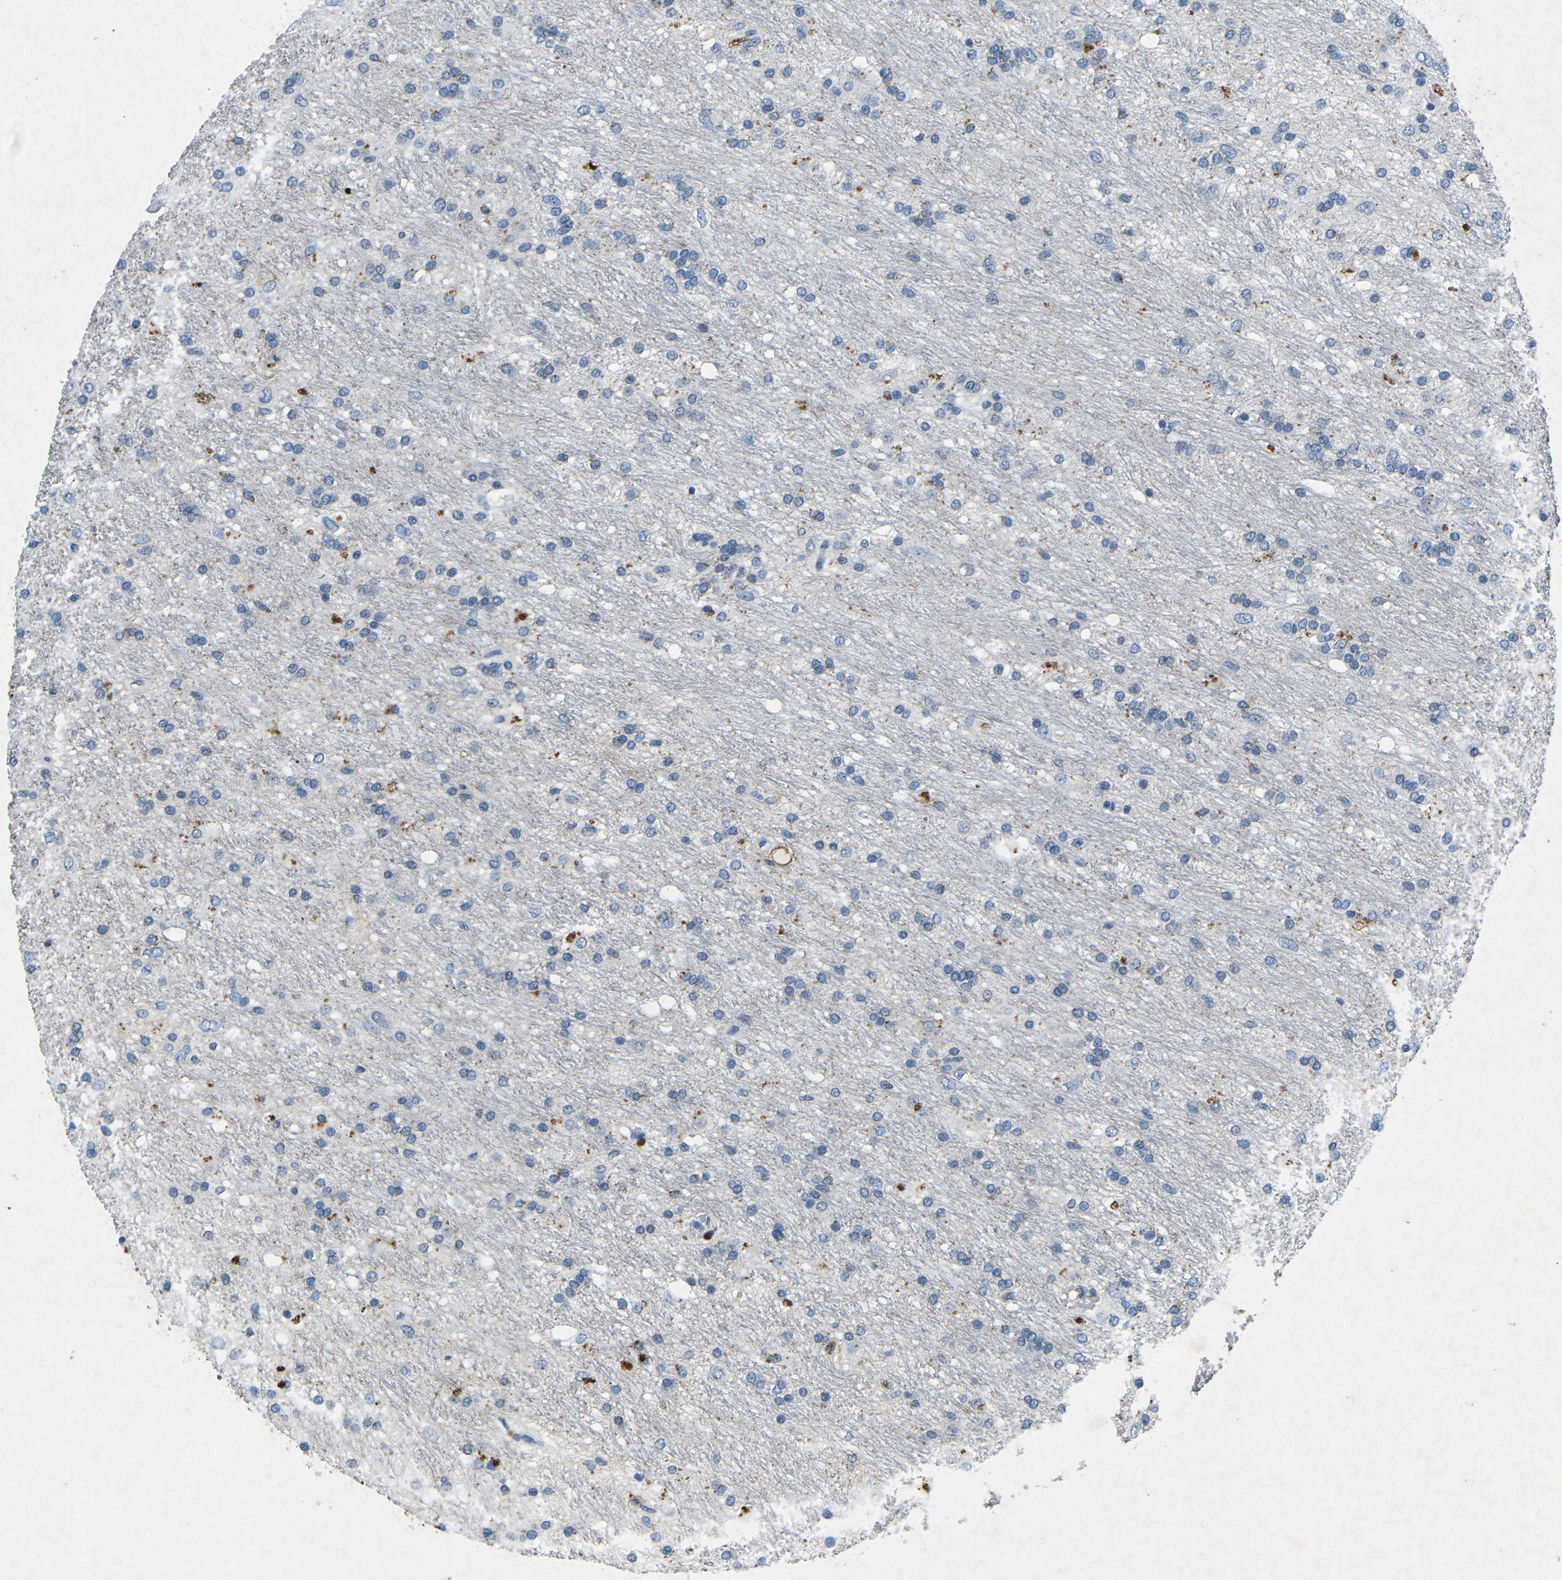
{"staining": {"intensity": "negative", "quantity": "none", "location": "none"}, "tissue": "glioma", "cell_type": "Tumor cells", "image_type": "cancer", "snomed": [{"axis": "morphology", "description": "Glioma, malignant, Low grade"}, {"axis": "topography", "description": "Brain"}], "caption": "Tumor cells are negative for protein expression in human glioma.", "gene": "PLG", "patient": {"sex": "male", "age": 77}}